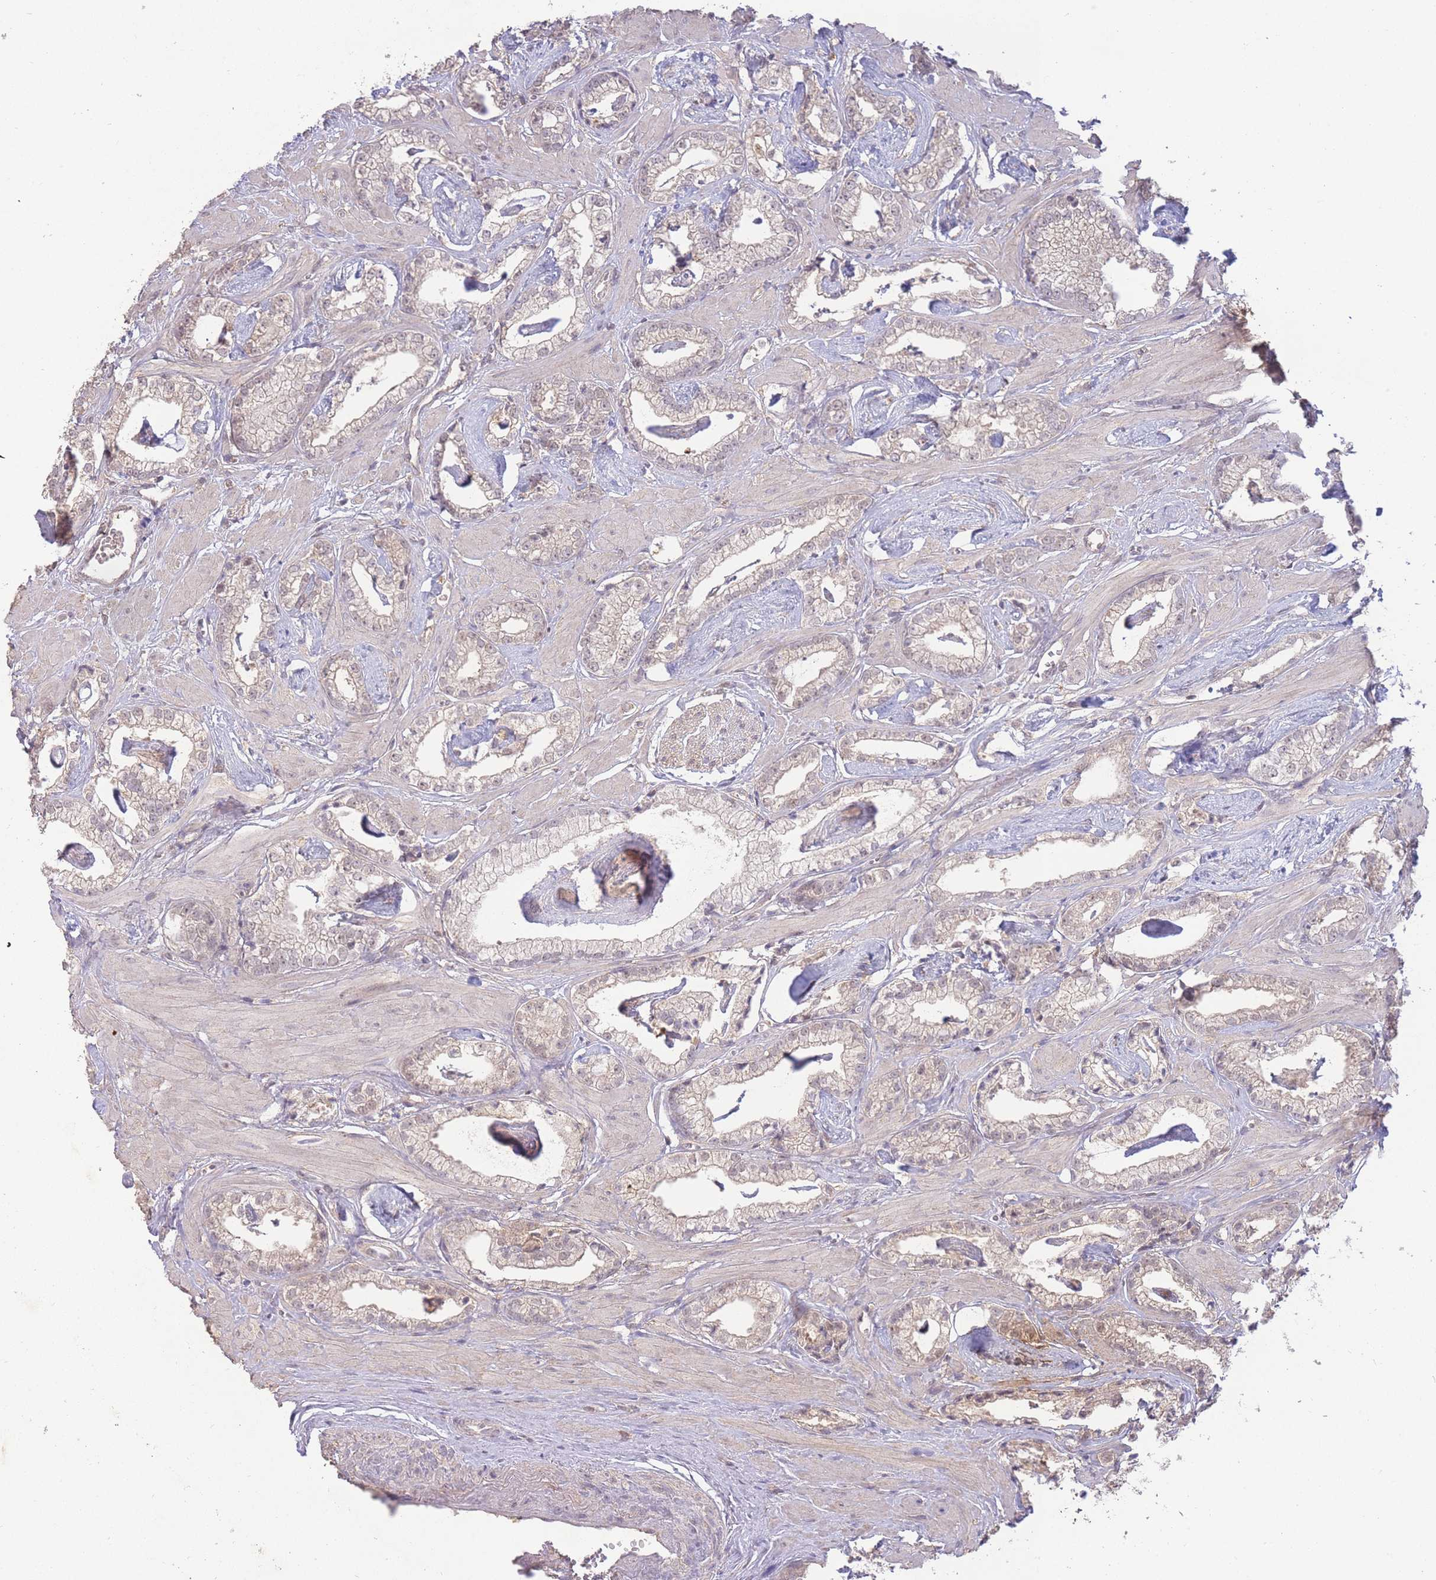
{"staining": {"intensity": "negative", "quantity": "none", "location": "none"}, "tissue": "prostate cancer", "cell_type": "Tumor cells", "image_type": "cancer", "snomed": [{"axis": "morphology", "description": "Adenocarcinoma, Low grade"}, {"axis": "topography", "description": "Prostate"}], "caption": "Tumor cells show no significant protein expression in low-grade adenocarcinoma (prostate).", "gene": "RNF144B", "patient": {"sex": "male", "age": 60}}